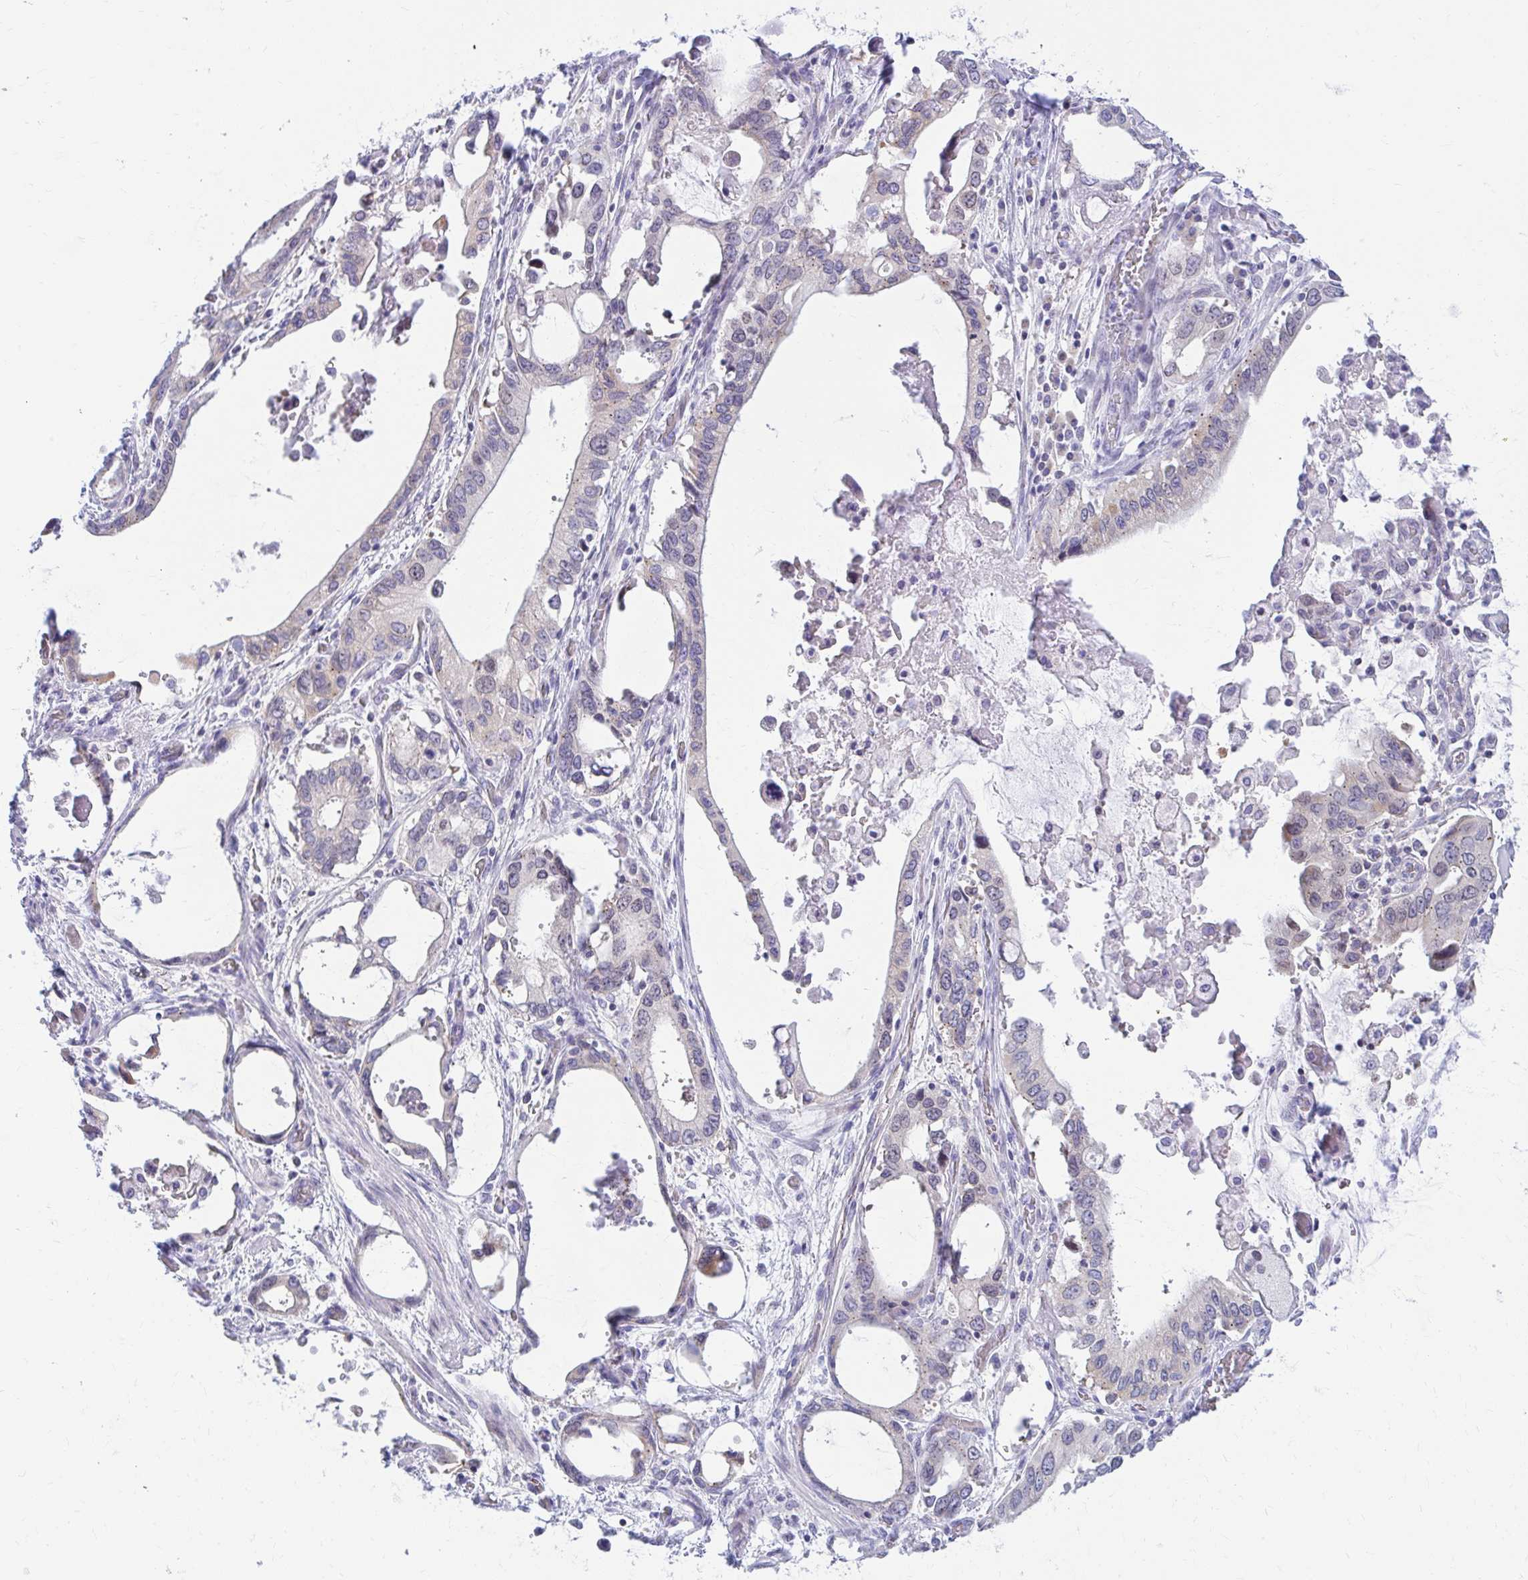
{"staining": {"intensity": "weak", "quantity": "<25%", "location": "cytoplasmic/membranous,nuclear"}, "tissue": "stomach cancer", "cell_type": "Tumor cells", "image_type": "cancer", "snomed": [{"axis": "morphology", "description": "Adenocarcinoma, NOS"}, {"axis": "topography", "description": "Stomach, upper"}], "caption": "Stomach cancer (adenocarcinoma) was stained to show a protein in brown. There is no significant staining in tumor cells.", "gene": "RADIL", "patient": {"sex": "male", "age": 74}}